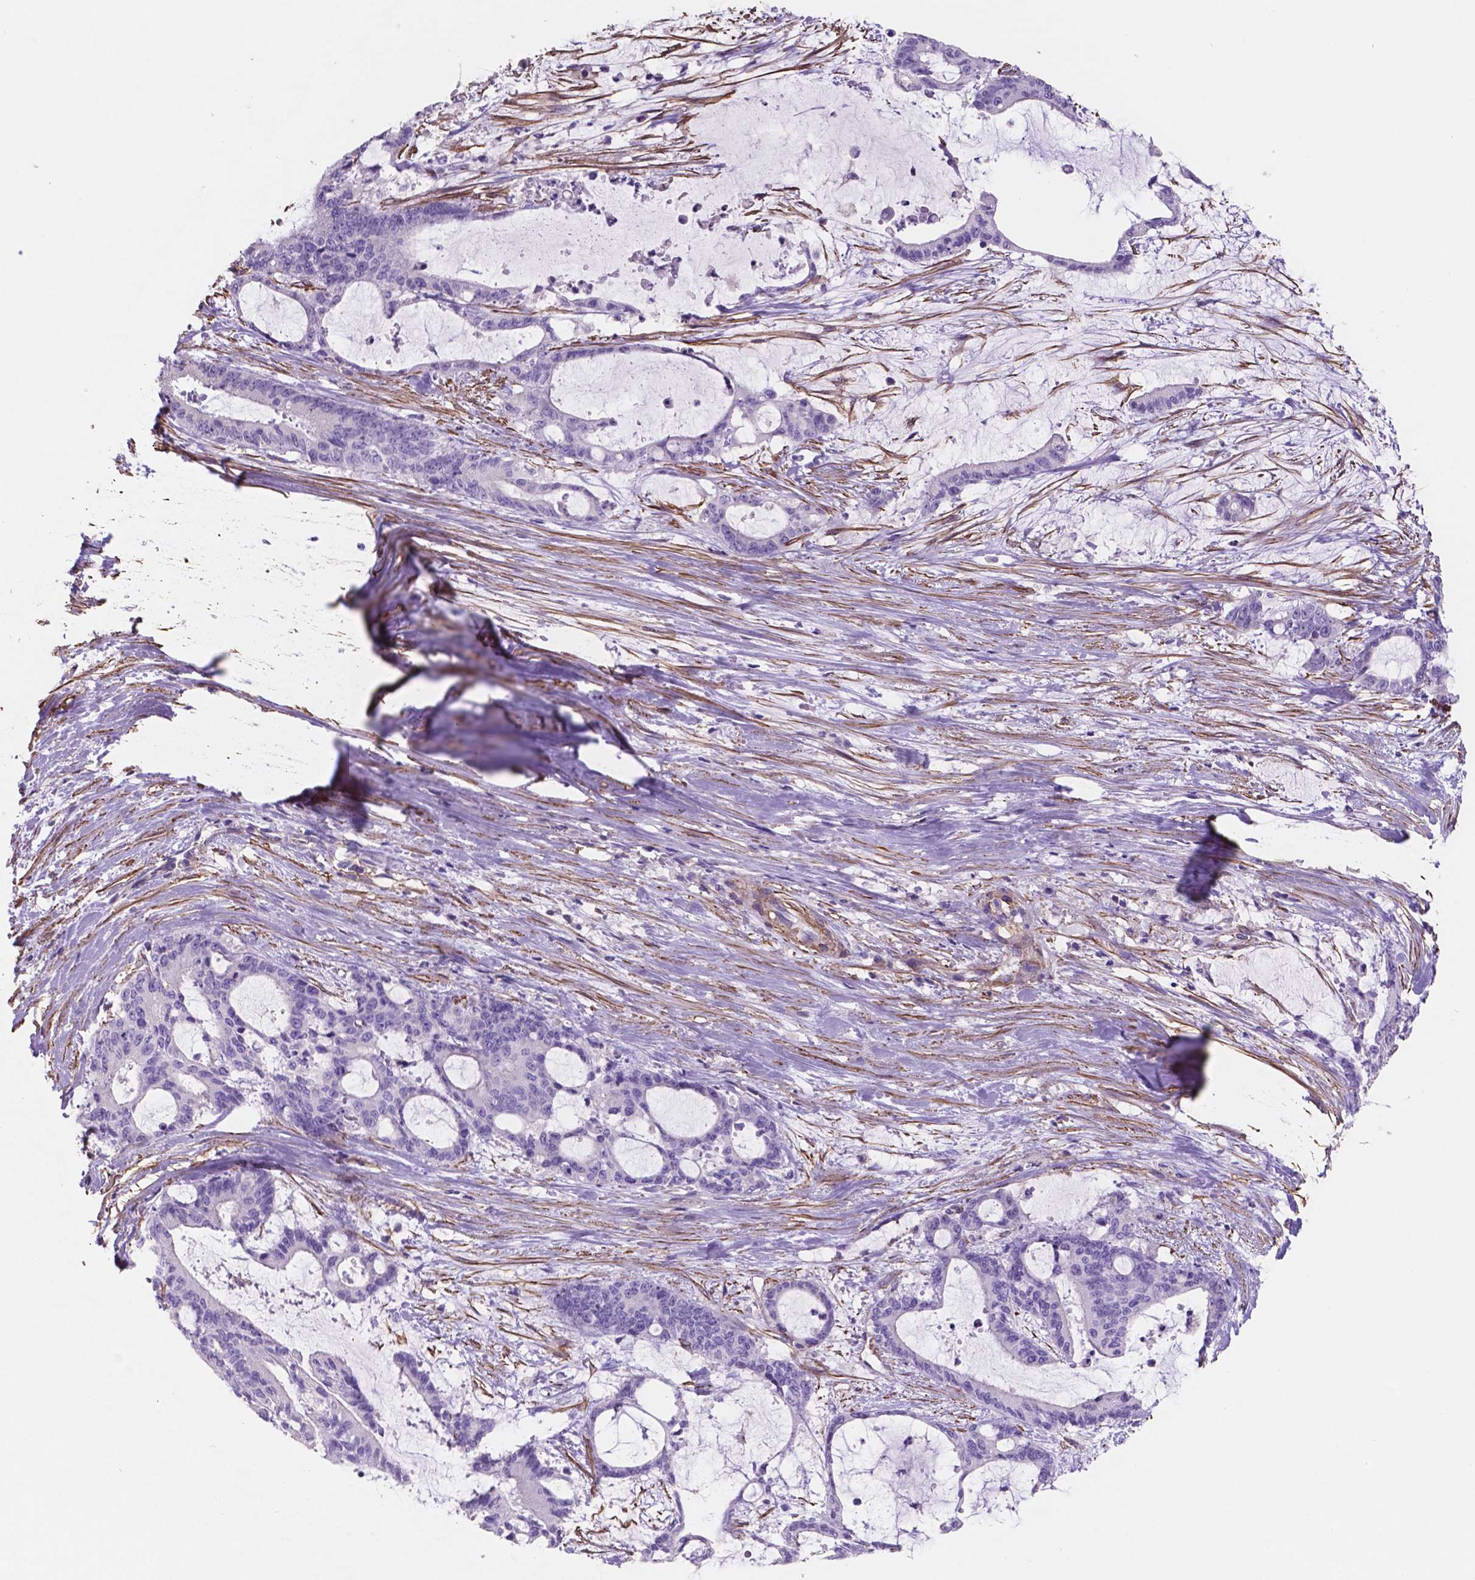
{"staining": {"intensity": "negative", "quantity": "none", "location": "none"}, "tissue": "liver cancer", "cell_type": "Tumor cells", "image_type": "cancer", "snomed": [{"axis": "morphology", "description": "Normal tissue, NOS"}, {"axis": "morphology", "description": "Cholangiocarcinoma"}, {"axis": "topography", "description": "Liver"}, {"axis": "topography", "description": "Peripheral nerve tissue"}], "caption": "This is a photomicrograph of immunohistochemistry staining of cholangiocarcinoma (liver), which shows no staining in tumor cells.", "gene": "TOR2A", "patient": {"sex": "female", "age": 73}}